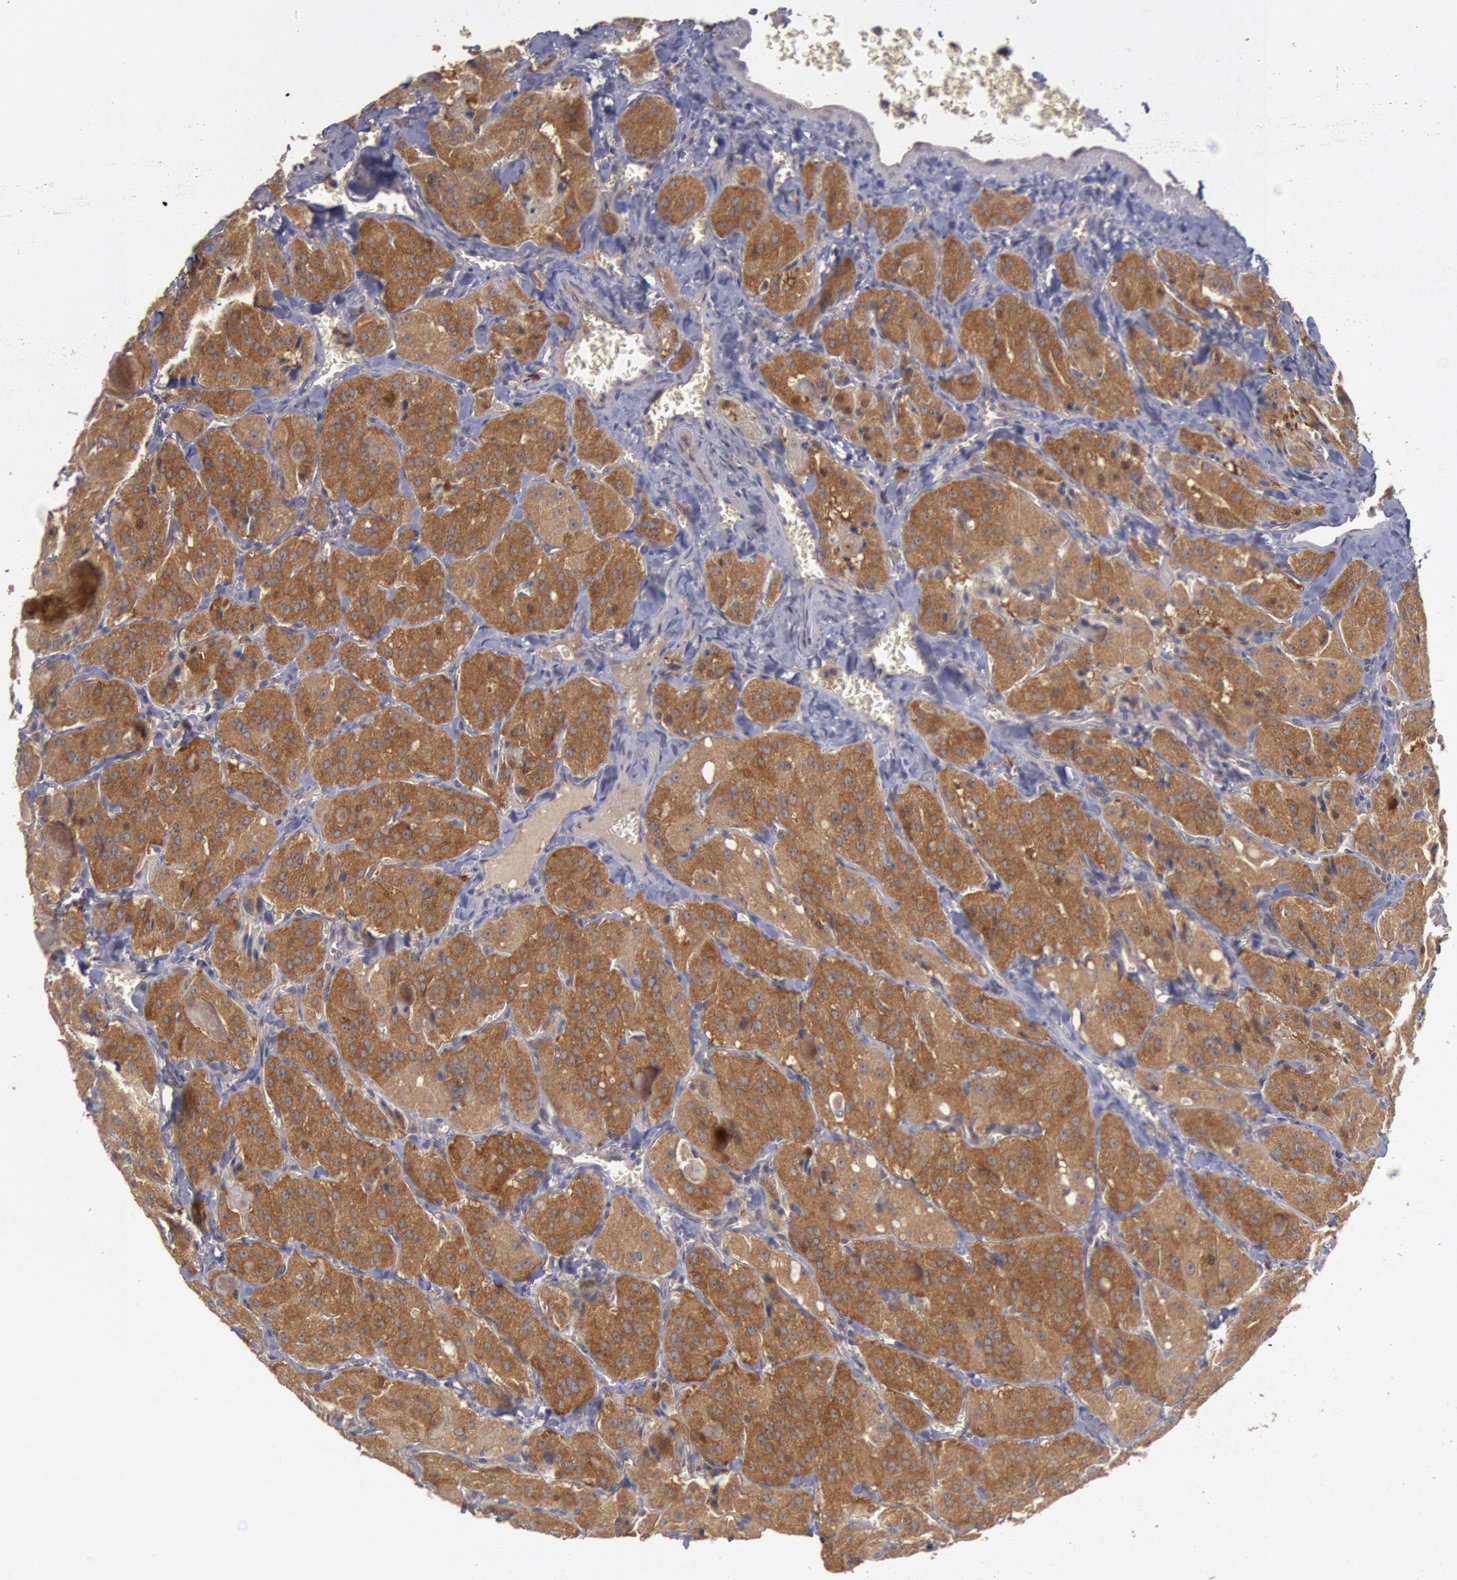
{"staining": {"intensity": "moderate", "quantity": ">75%", "location": "cytoplasmic/membranous"}, "tissue": "thyroid cancer", "cell_type": "Tumor cells", "image_type": "cancer", "snomed": [{"axis": "morphology", "description": "Carcinoma, NOS"}, {"axis": "topography", "description": "Thyroid gland"}], "caption": "High-power microscopy captured an immunohistochemistry (IHC) image of thyroid carcinoma, revealing moderate cytoplasmic/membranous positivity in about >75% of tumor cells.", "gene": "BRAF", "patient": {"sex": "male", "age": 76}}